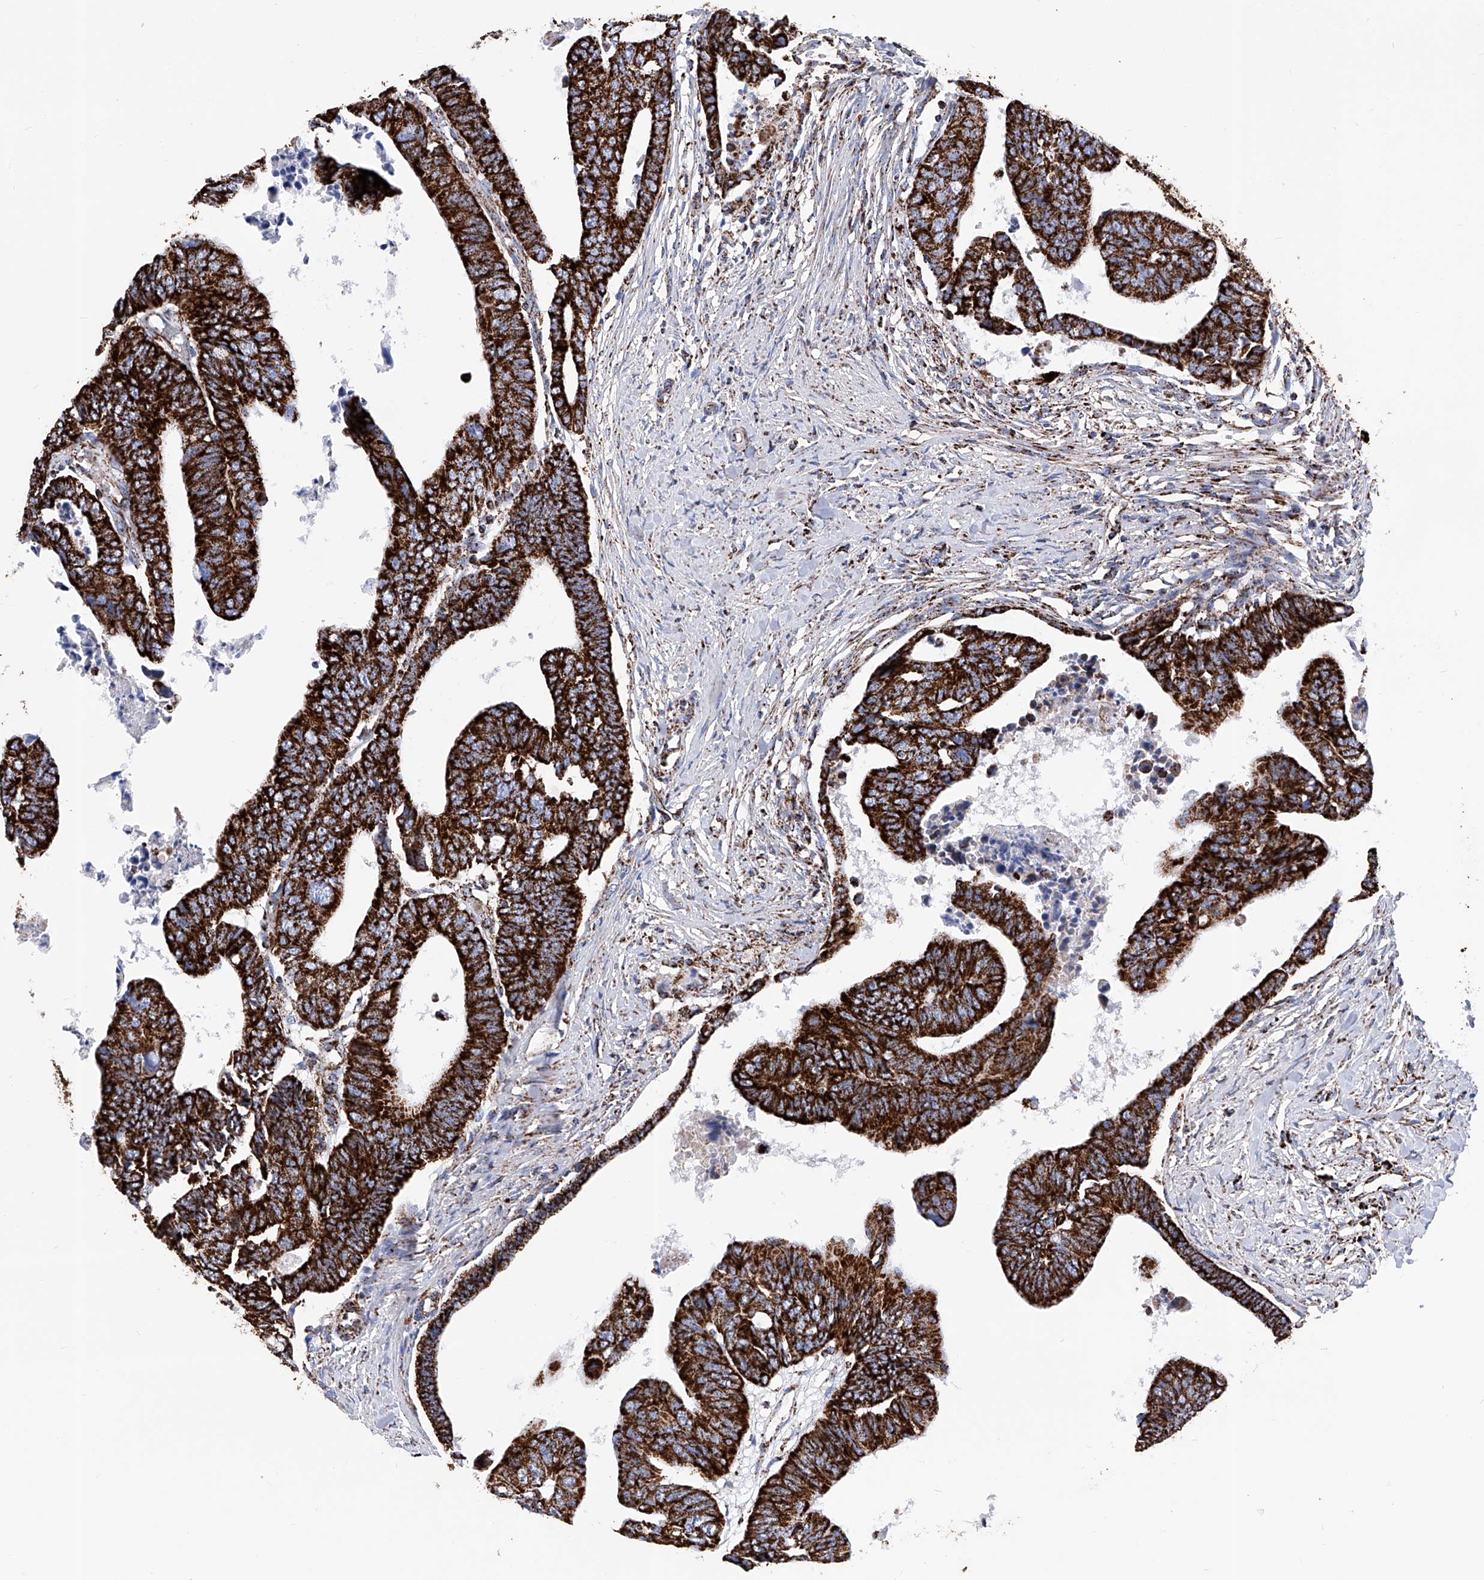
{"staining": {"intensity": "strong", "quantity": ">75%", "location": "cytoplasmic/membranous"}, "tissue": "colorectal cancer", "cell_type": "Tumor cells", "image_type": "cancer", "snomed": [{"axis": "morphology", "description": "Adenocarcinoma, NOS"}, {"axis": "topography", "description": "Rectum"}], "caption": "Colorectal cancer stained with a brown dye displays strong cytoplasmic/membranous positive staining in approximately >75% of tumor cells.", "gene": "ATP5PF", "patient": {"sex": "female", "age": 65}}